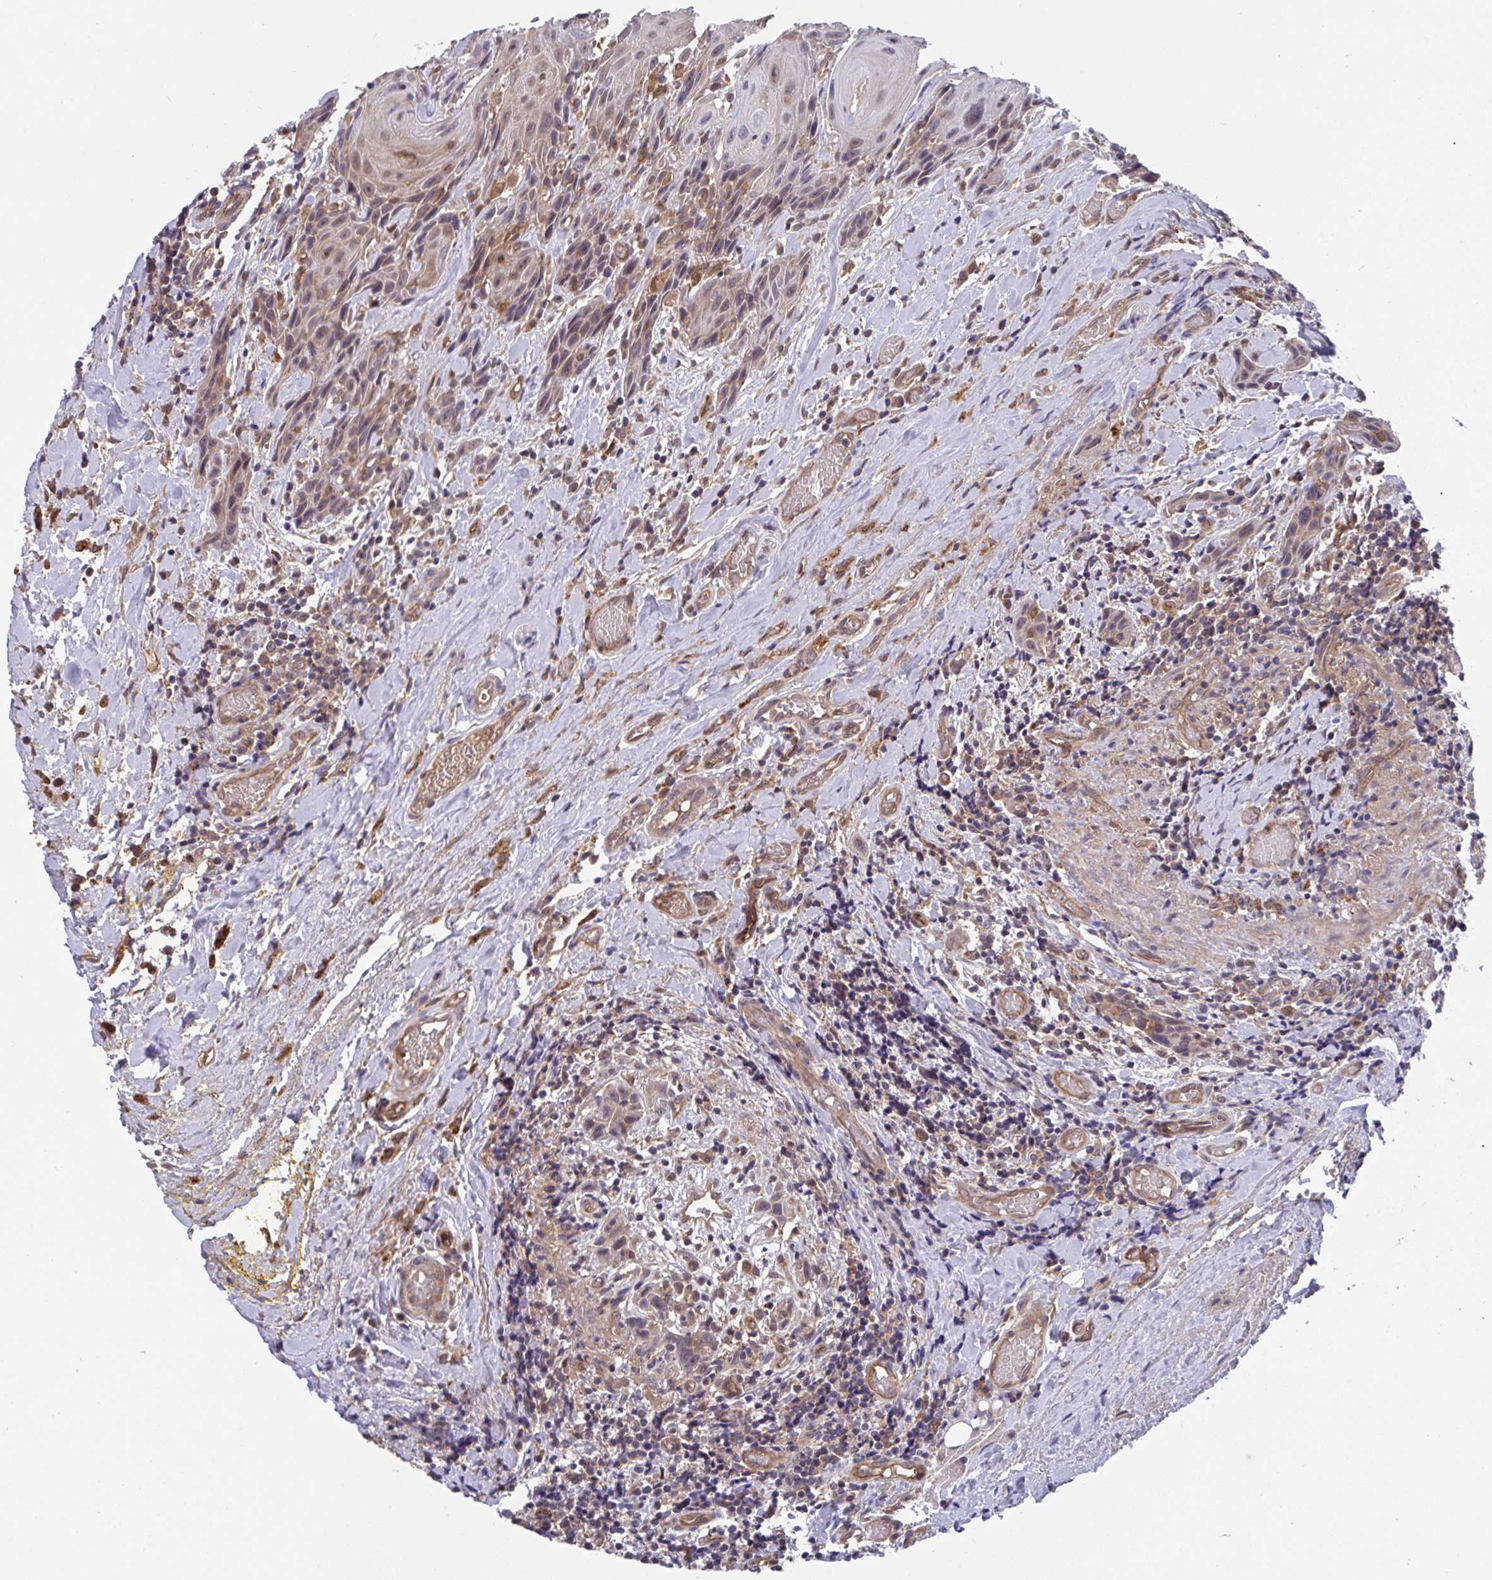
{"staining": {"intensity": "weak", "quantity": "25%-75%", "location": "nuclear"}, "tissue": "head and neck cancer", "cell_type": "Tumor cells", "image_type": "cancer", "snomed": [{"axis": "morphology", "description": "Squamous cell carcinoma, NOS"}, {"axis": "topography", "description": "Oral tissue"}, {"axis": "topography", "description": "Head-Neck"}], "caption": "Brown immunohistochemical staining in human head and neck cancer (squamous cell carcinoma) demonstrates weak nuclear staining in about 25%-75% of tumor cells. (Brightfield microscopy of DAB IHC at high magnification).", "gene": "TIGAR", "patient": {"sex": "male", "age": 49}}